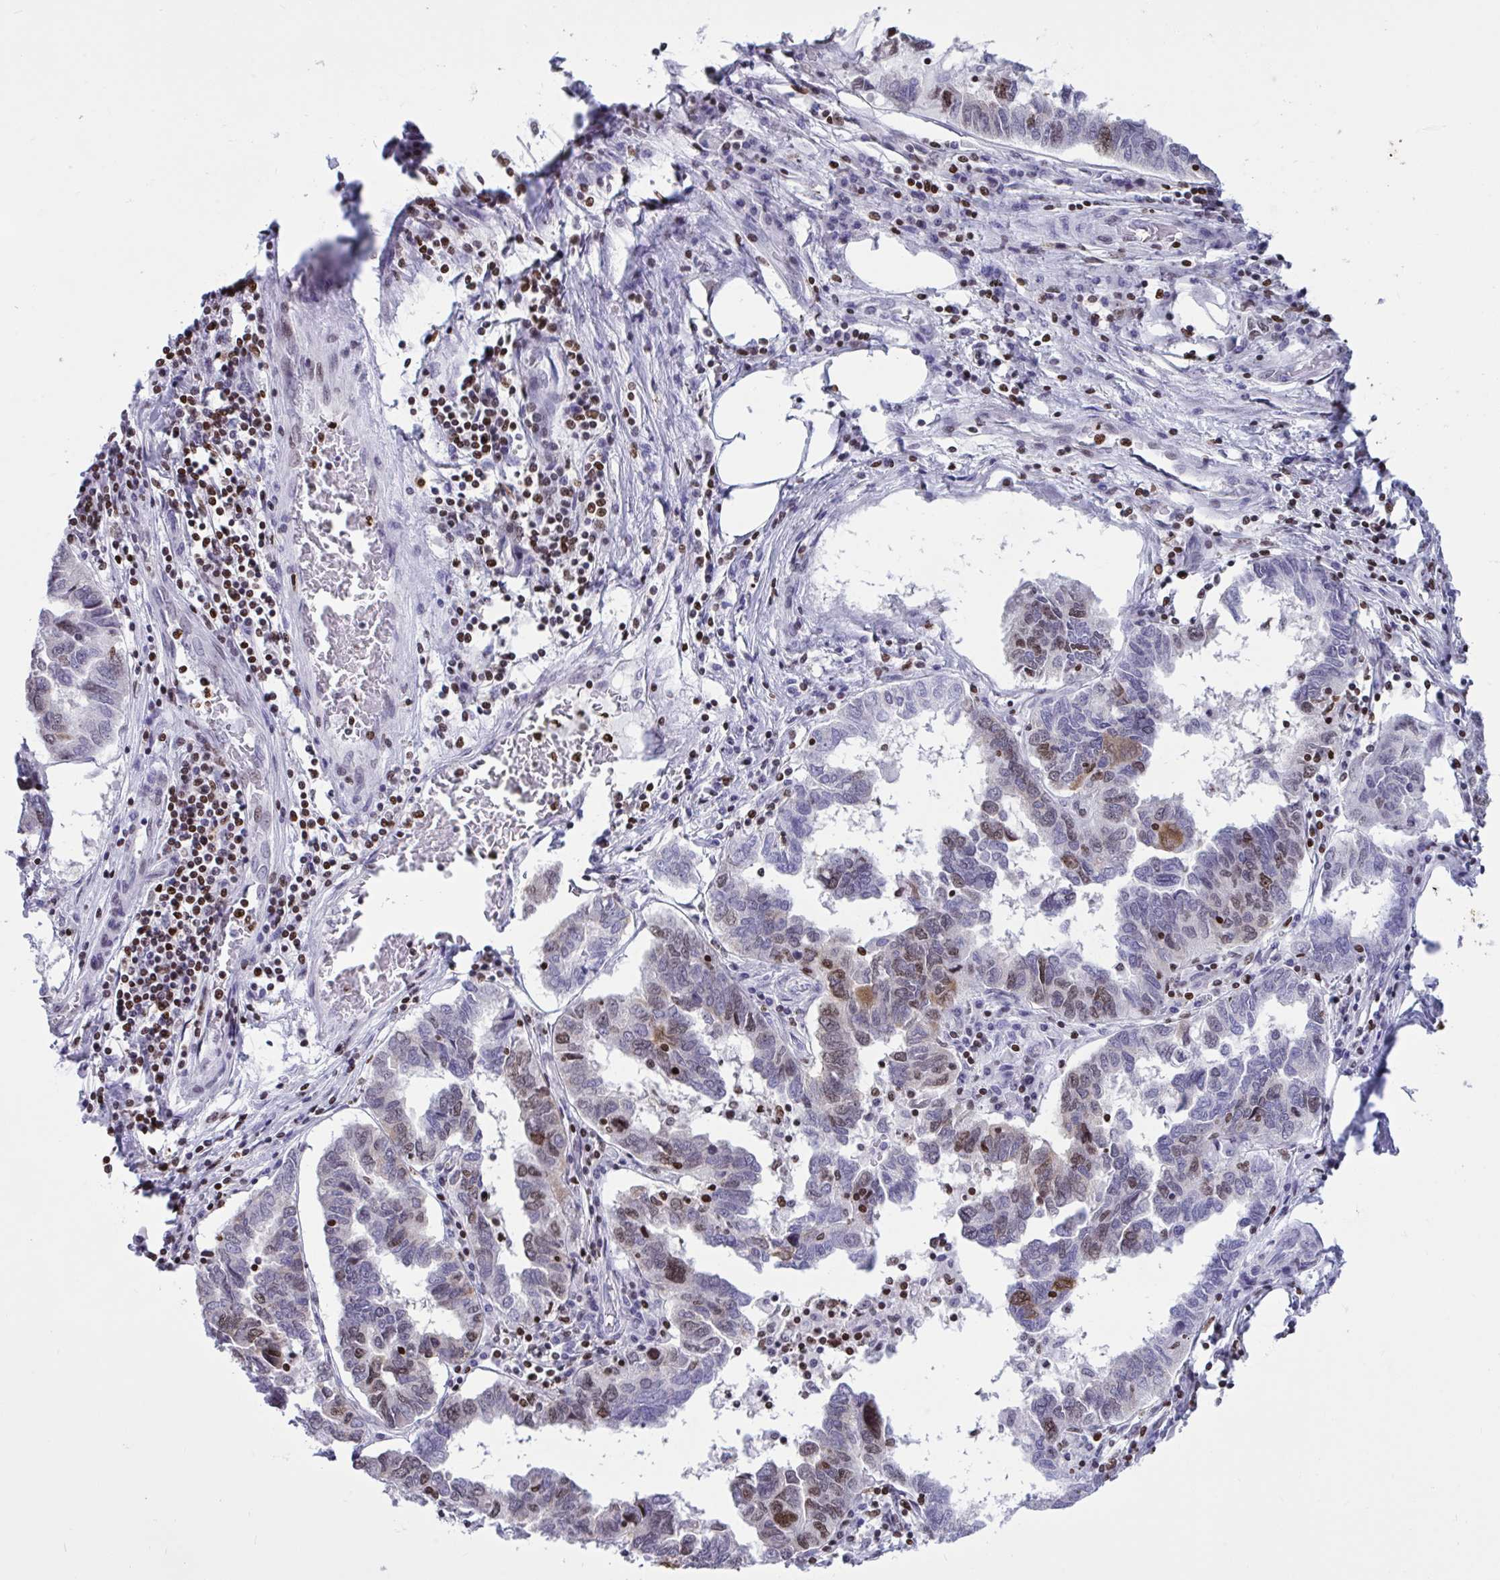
{"staining": {"intensity": "weak", "quantity": "25%-75%", "location": "nuclear"}, "tissue": "ovarian cancer", "cell_type": "Tumor cells", "image_type": "cancer", "snomed": [{"axis": "morphology", "description": "Cystadenocarcinoma, serous, NOS"}, {"axis": "topography", "description": "Ovary"}], "caption": "Human serous cystadenocarcinoma (ovarian) stained with a brown dye reveals weak nuclear positive positivity in approximately 25%-75% of tumor cells.", "gene": "HMGB2", "patient": {"sex": "female", "age": 64}}